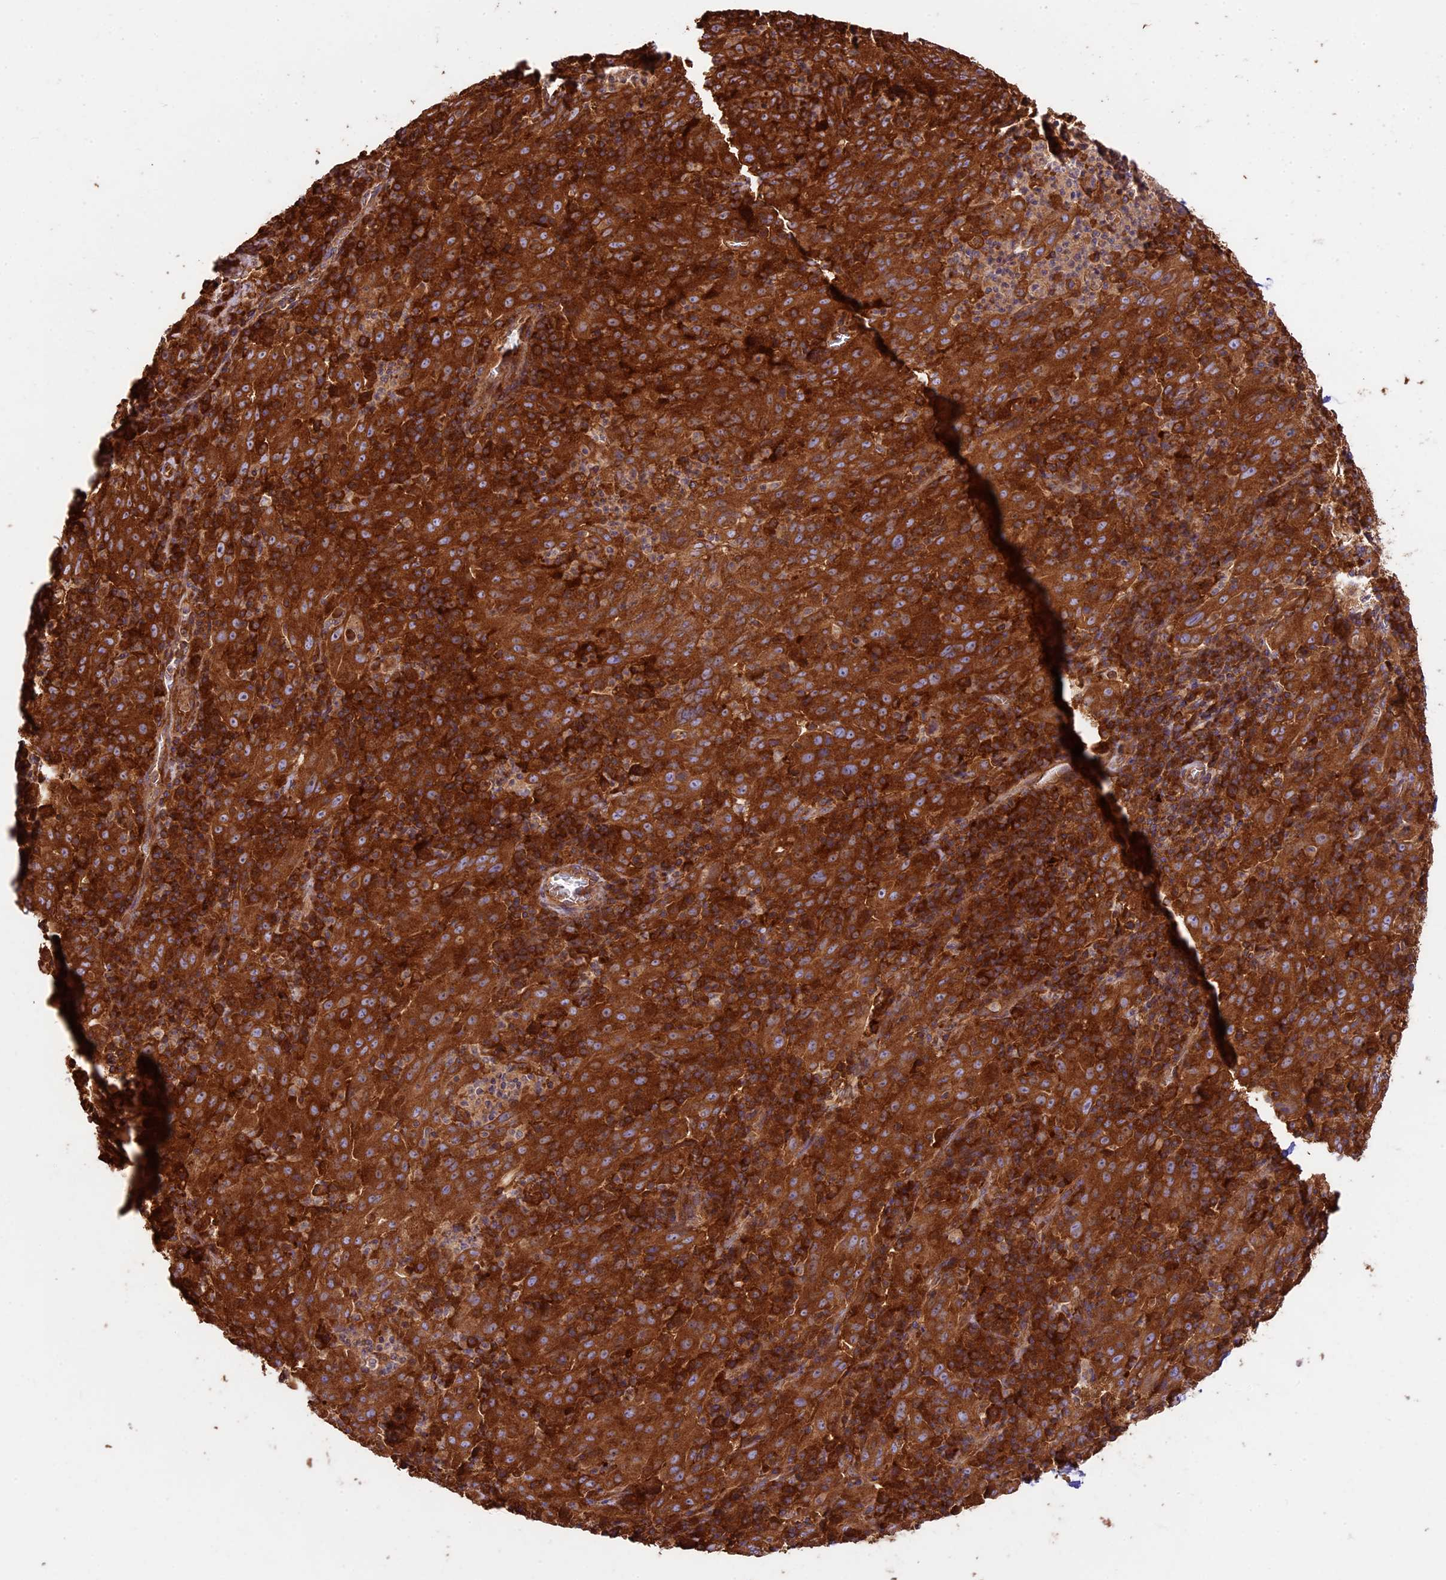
{"staining": {"intensity": "strong", "quantity": ">75%", "location": "cytoplasmic/membranous"}, "tissue": "pancreatic cancer", "cell_type": "Tumor cells", "image_type": "cancer", "snomed": [{"axis": "morphology", "description": "Adenocarcinoma, NOS"}, {"axis": "topography", "description": "Pancreas"}], "caption": "Human pancreatic cancer stained with a protein marker exhibits strong staining in tumor cells.", "gene": "KARS1", "patient": {"sex": "male", "age": 63}}